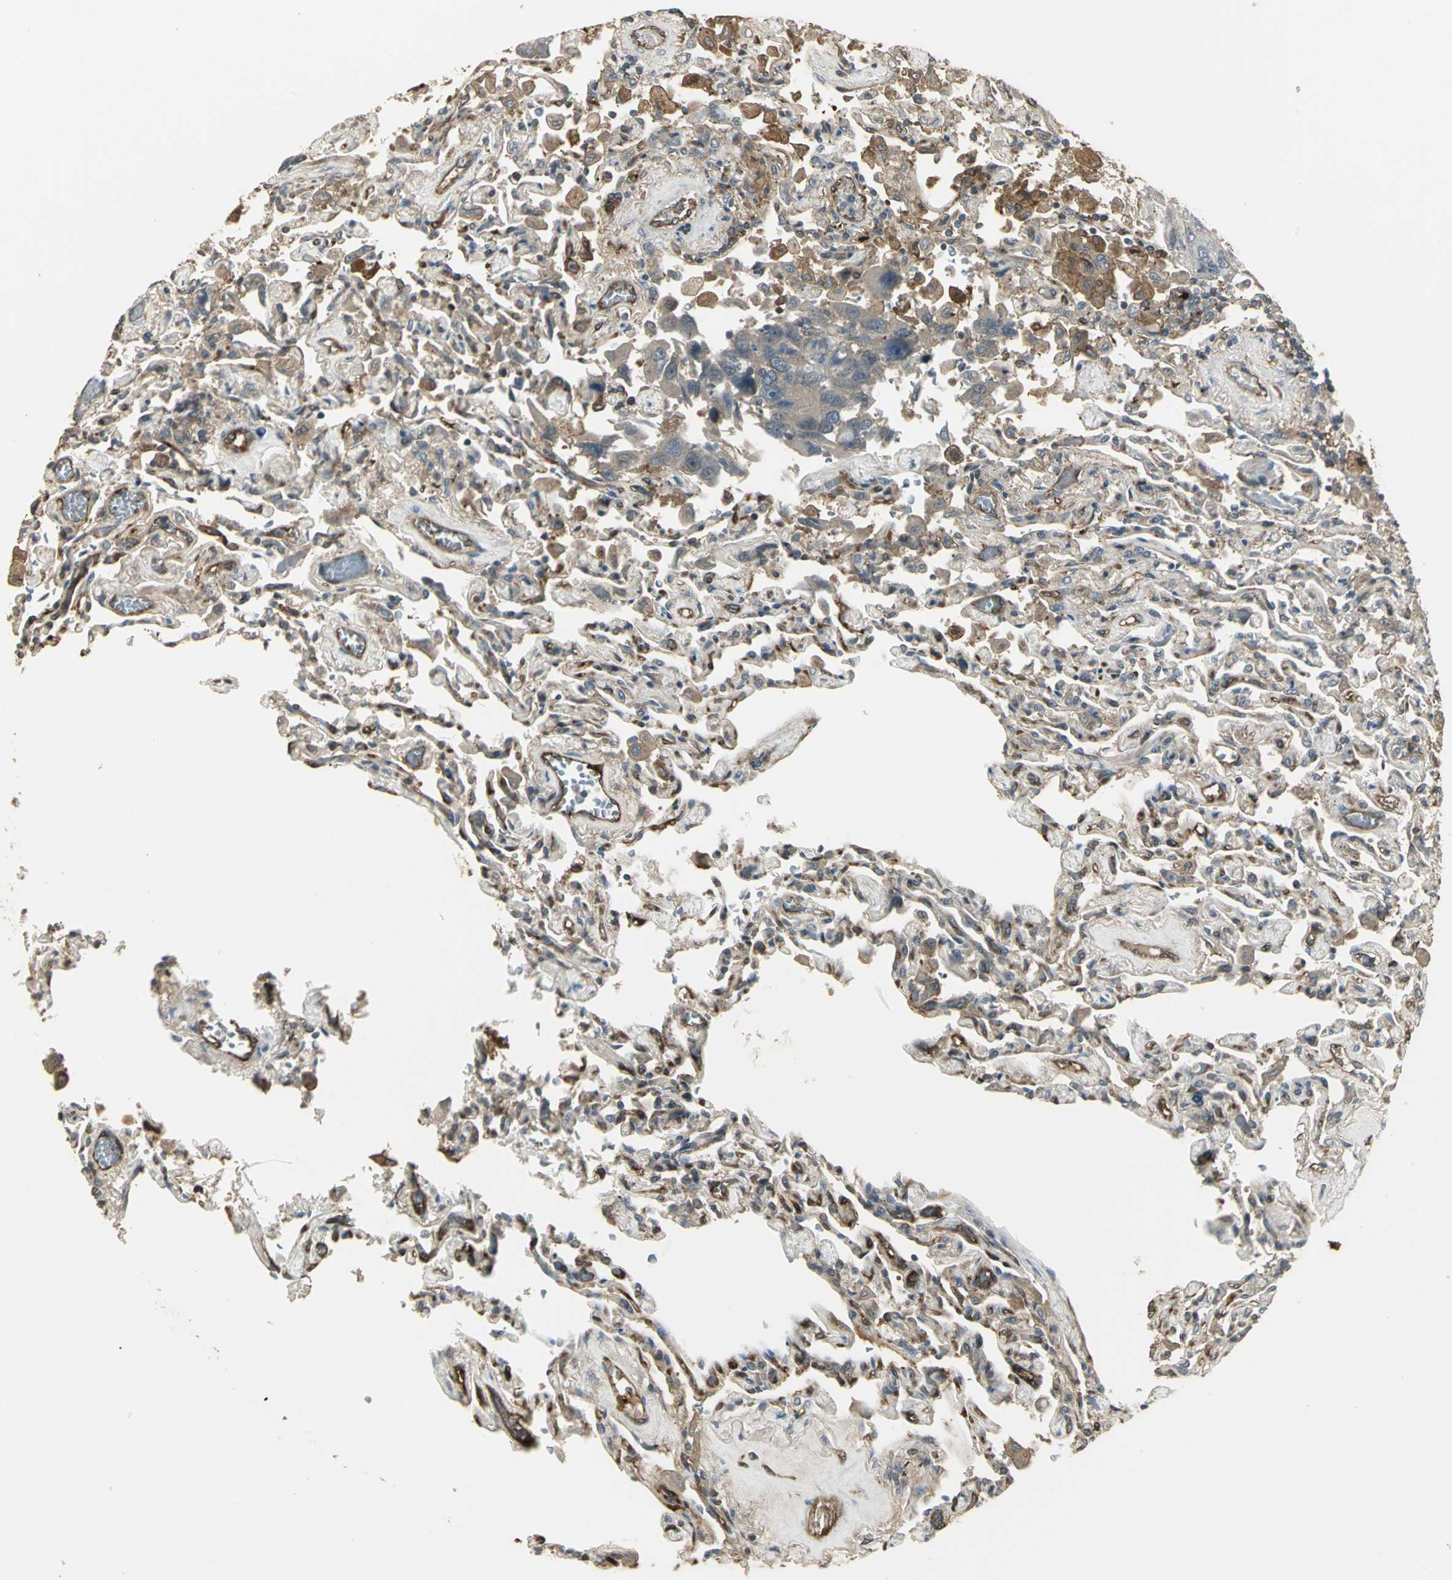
{"staining": {"intensity": "weak", "quantity": ">75%", "location": "cytoplasmic/membranous"}, "tissue": "lung cancer", "cell_type": "Tumor cells", "image_type": "cancer", "snomed": [{"axis": "morphology", "description": "Adenocarcinoma, NOS"}, {"axis": "topography", "description": "Lung"}], "caption": "A low amount of weak cytoplasmic/membranous staining is seen in approximately >75% of tumor cells in lung cancer tissue. Ihc stains the protein in brown and the nuclei are stained blue.", "gene": "PRXL2B", "patient": {"sex": "male", "age": 64}}